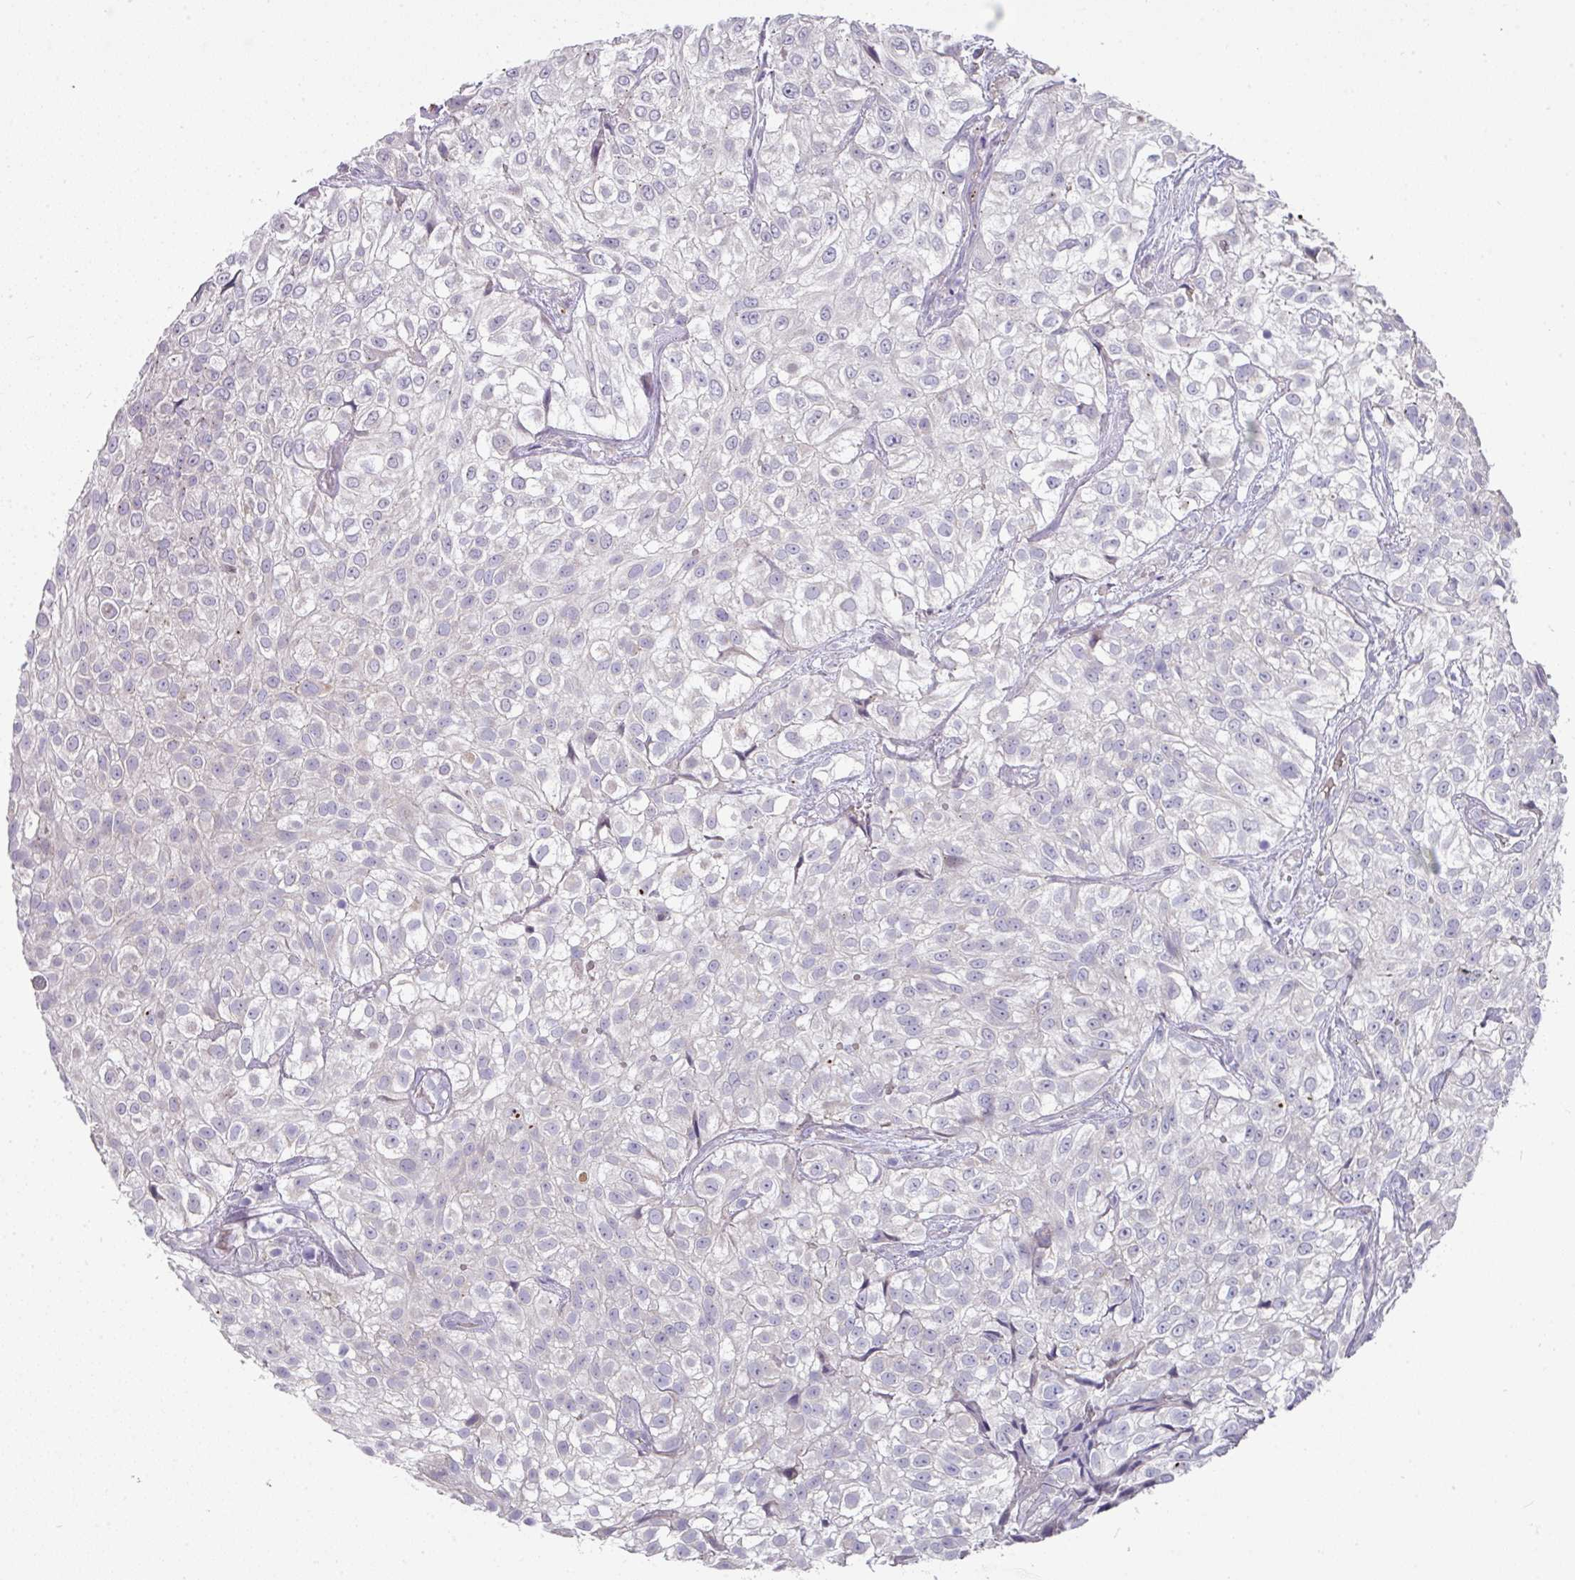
{"staining": {"intensity": "negative", "quantity": "none", "location": "none"}, "tissue": "urothelial cancer", "cell_type": "Tumor cells", "image_type": "cancer", "snomed": [{"axis": "morphology", "description": "Urothelial carcinoma, High grade"}, {"axis": "topography", "description": "Urinary bladder"}], "caption": "This is a image of immunohistochemistry (IHC) staining of high-grade urothelial carcinoma, which shows no staining in tumor cells.", "gene": "IL4R", "patient": {"sex": "male", "age": 56}}